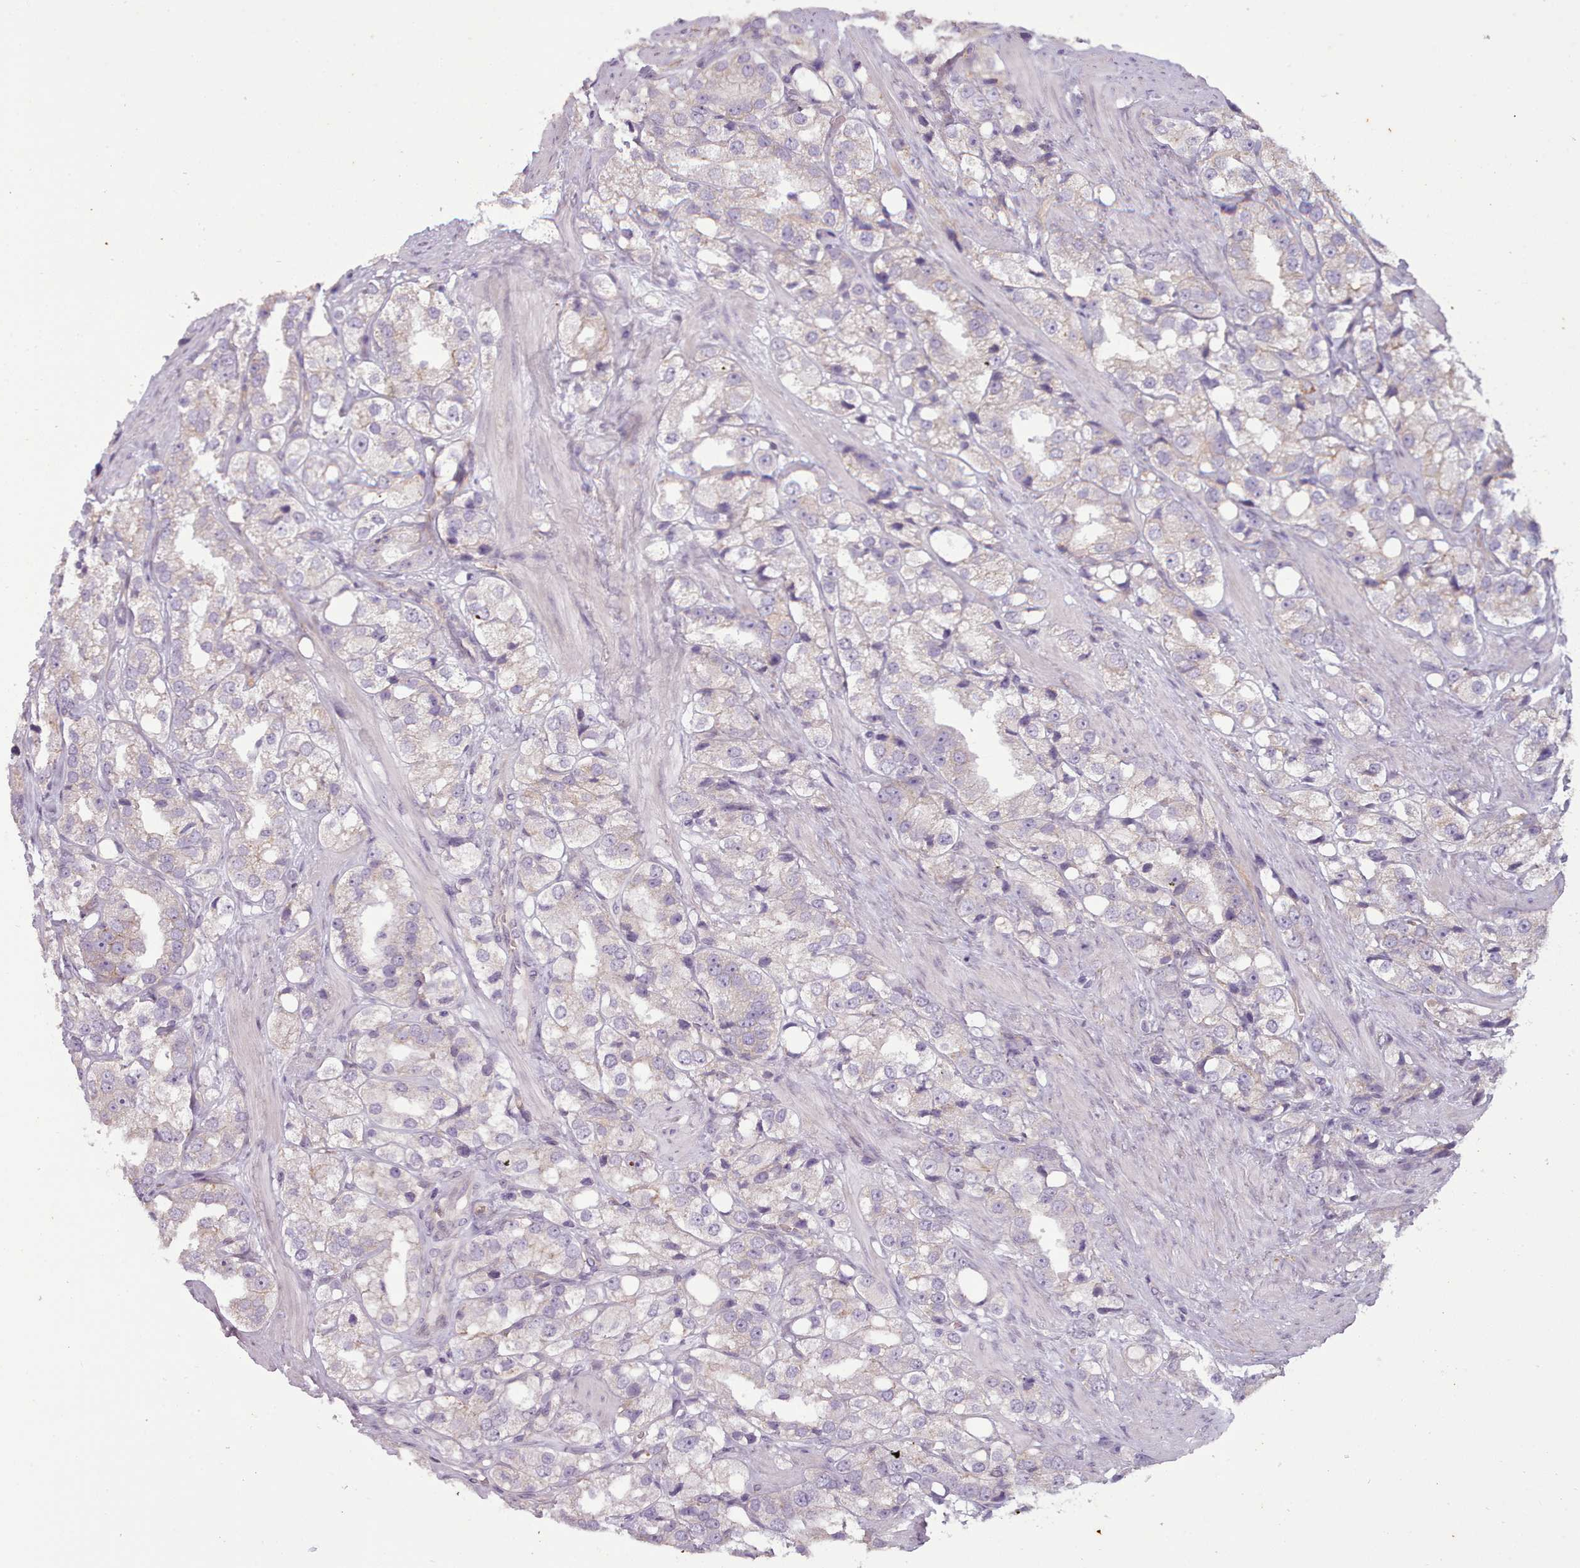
{"staining": {"intensity": "negative", "quantity": "none", "location": "none"}, "tissue": "prostate cancer", "cell_type": "Tumor cells", "image_type": "cancer", "snomed": [{"axis": "morphology", "description": "Adenocarcinoma, NOS"}, {"axis": "topography", "description": "Prostate"}], "caption": "DAB immunohistochemical staining of prostate adenocarcinoma exhibits no significant positivity in tumor cells.", "gene": "PLD4", "patient": {"sex": "male", "age": 79}}